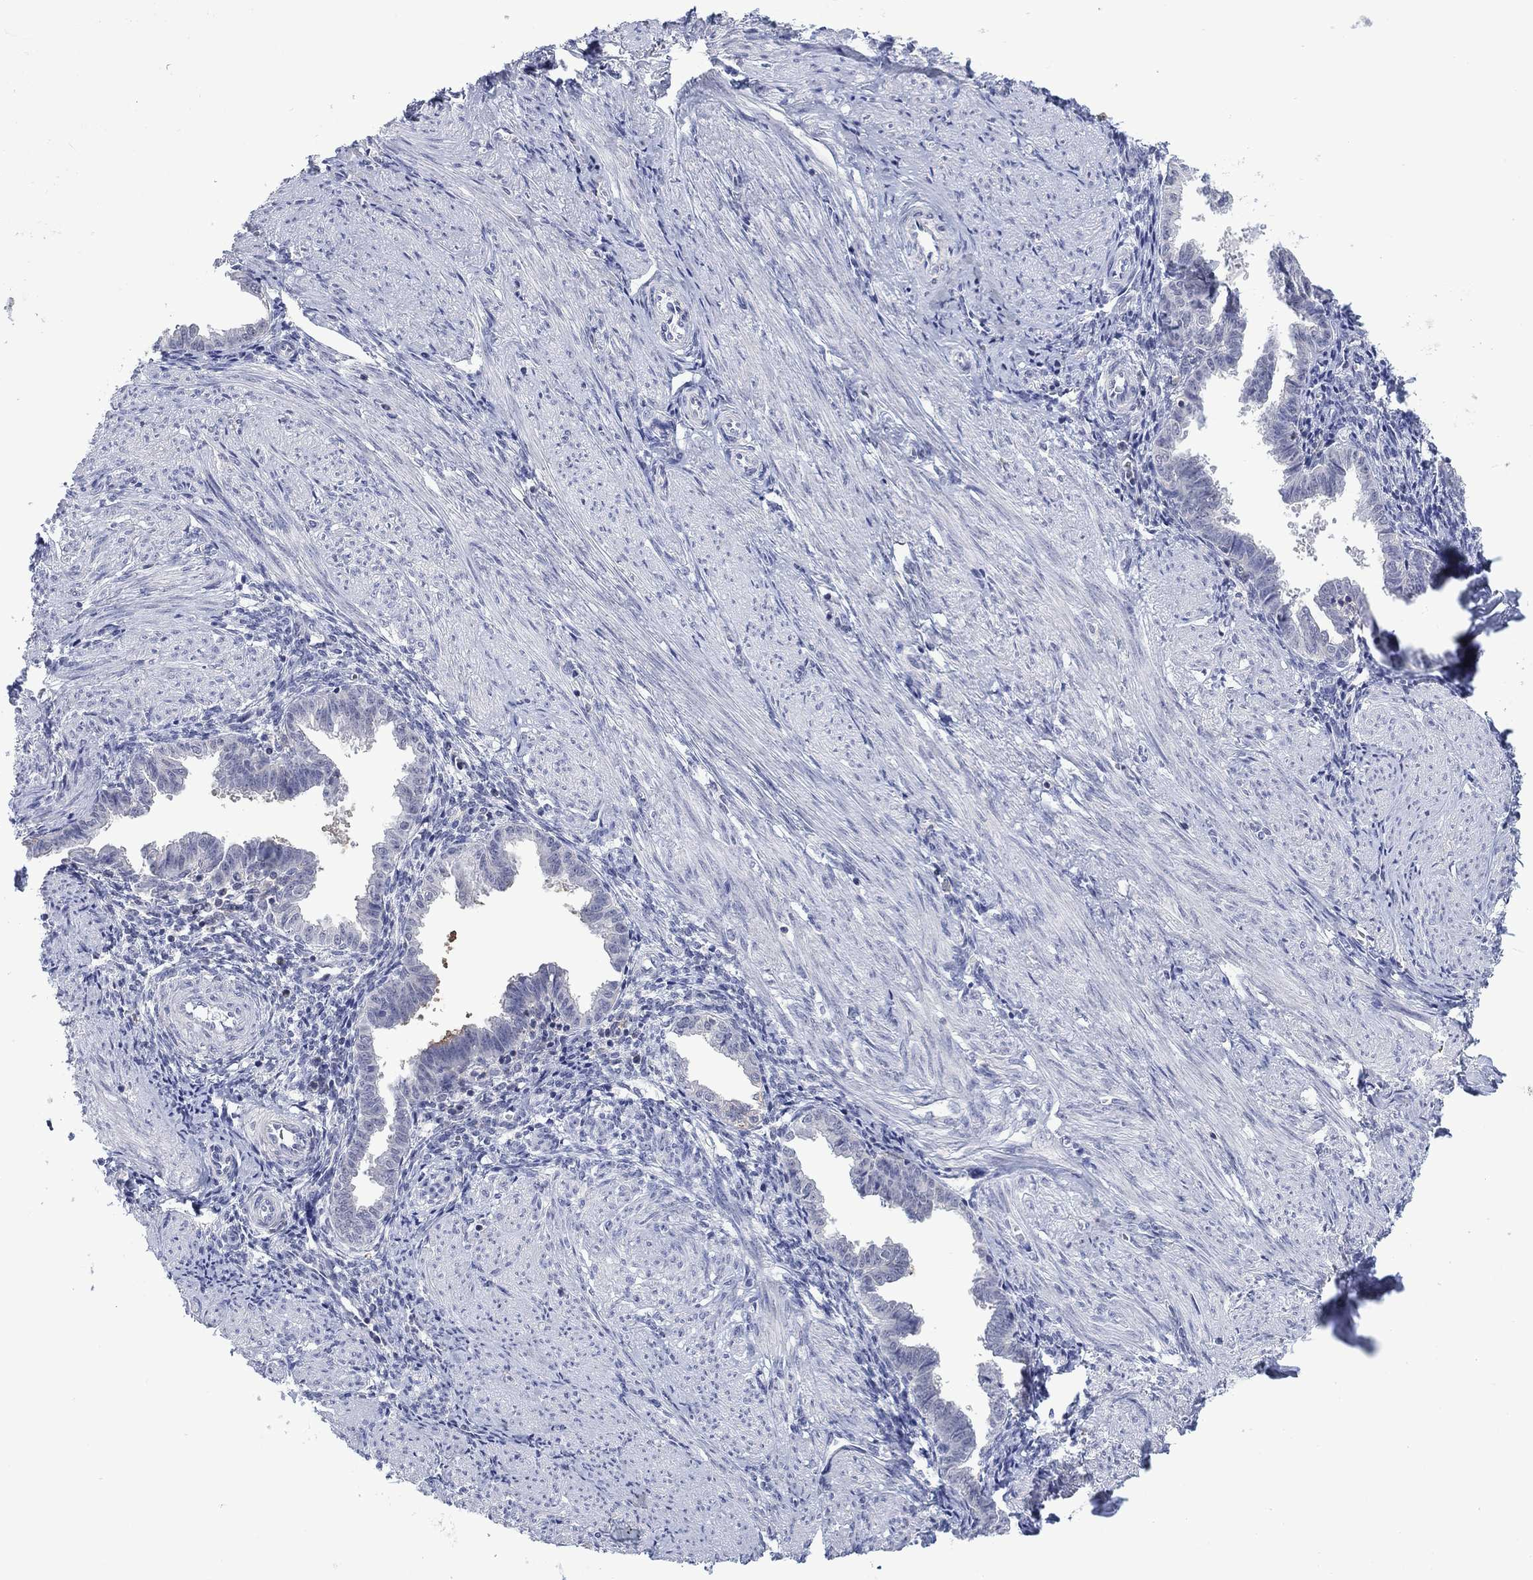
{"staining": {"intensity": "negative", "quantity": "none", "location": "none"}, "tissue": "endometrium", "cell_type": "Cells in endometrial stroma", "image_type": "normal", "snomed": [{"axis": "morphology", "description": "Normal tissue, NOS"}, {"axis": "topography", "description": "Endometrium"}], "caption": "Histopathology image shows no protein expression in cells in endometrial stroma of normal endometrium. (DAB IHC with hematoxylin counter stain).", "gene": "FER1L6", "patient": {"sex": "female", "age": 37}}